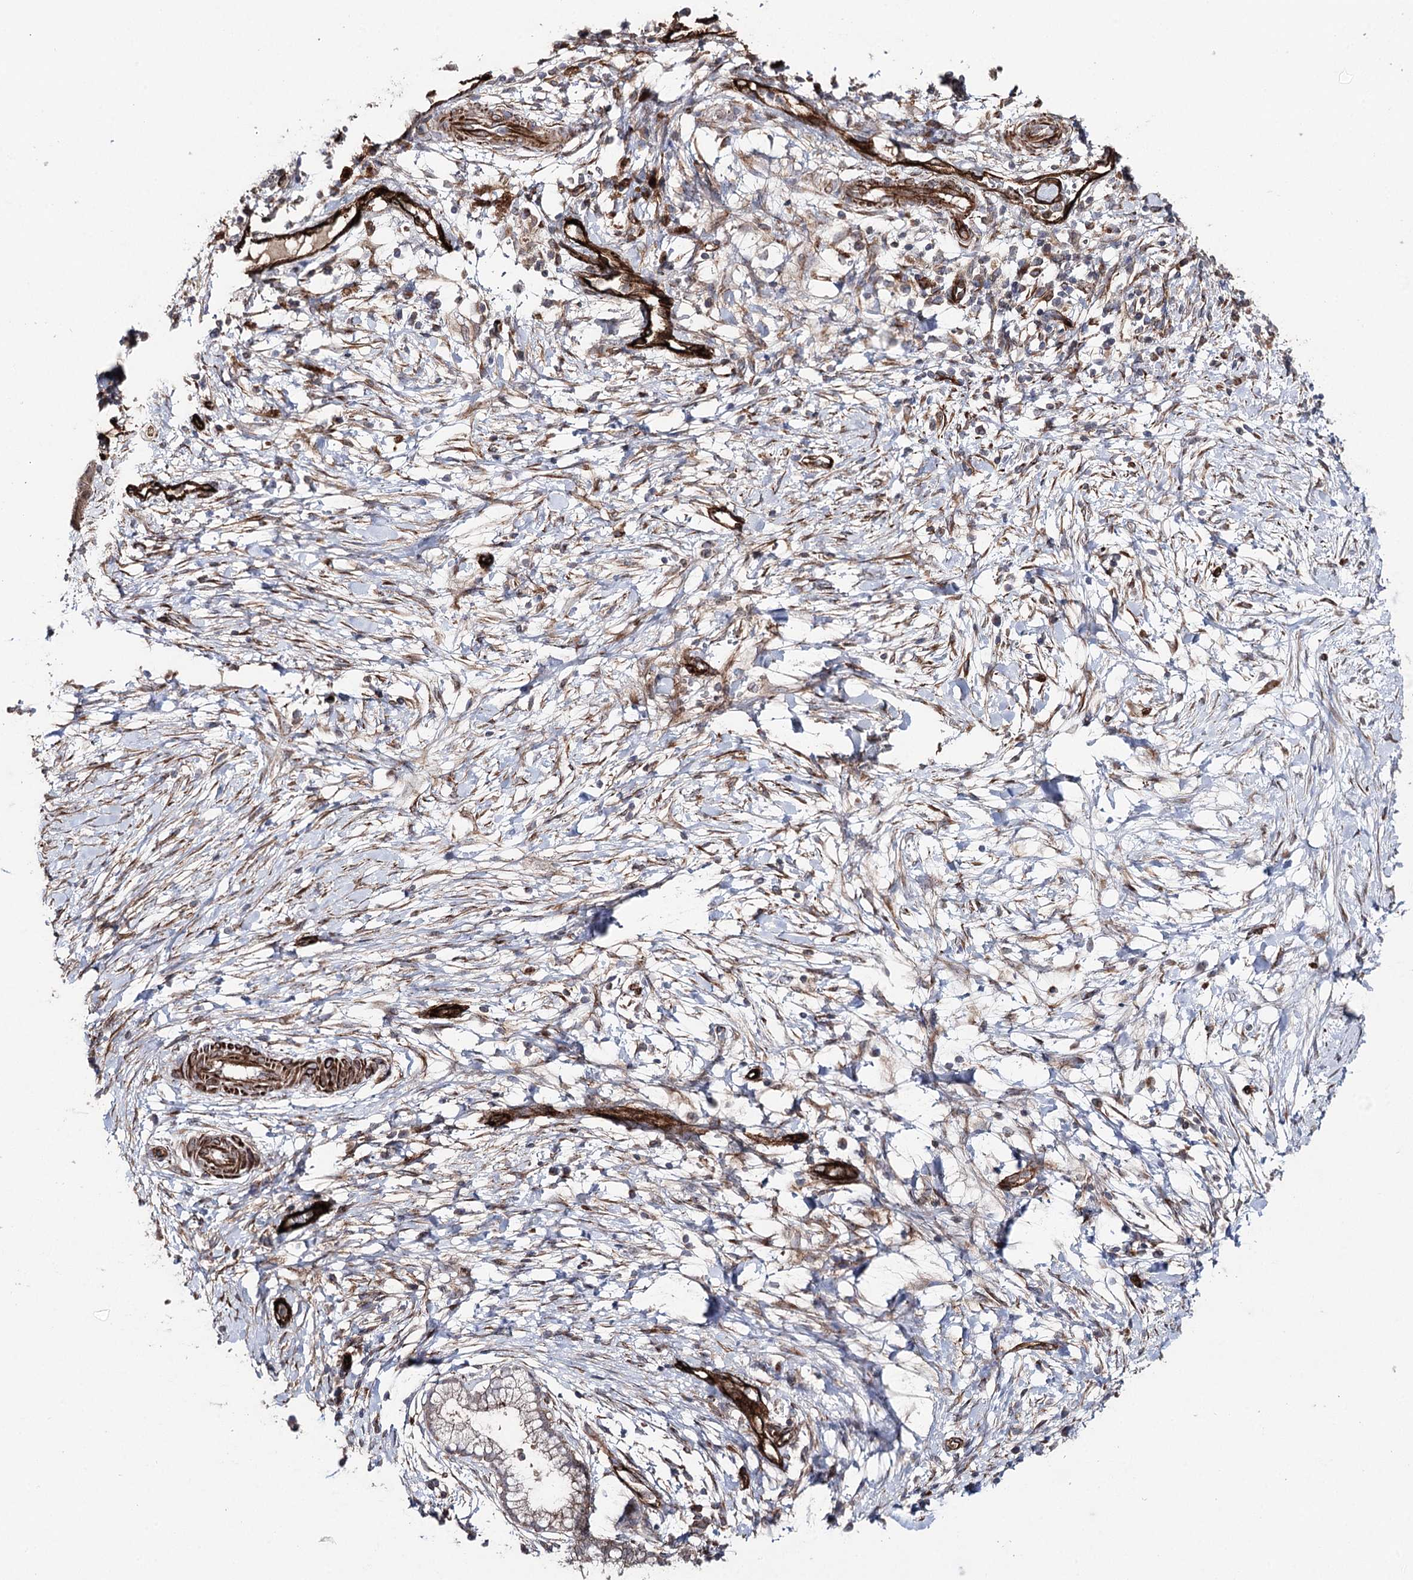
{"staining": {"intensity": "weak", "quantity": "<25%", "location": "cytoplasmic/membranous"}, "tissue": "pancreatic cancer", "cell_type": "Tumor cells", "image_type": "cancer", "snomed": [{"axis": "morphology", "description": "Adenocarcinoma, NOS"}, {"axis": "topography", "description": "Pancreas"}], "caption": "Immunohistochemical staining of human adenocarcinoma (pancreatic) demonstrates no significant expression in tumor cells. (DAB immunohistochemistry visualized using brightfield microscopy, high magnification).", "gene": "MIB1", "patient": {"sex": "male", "age": 68}}